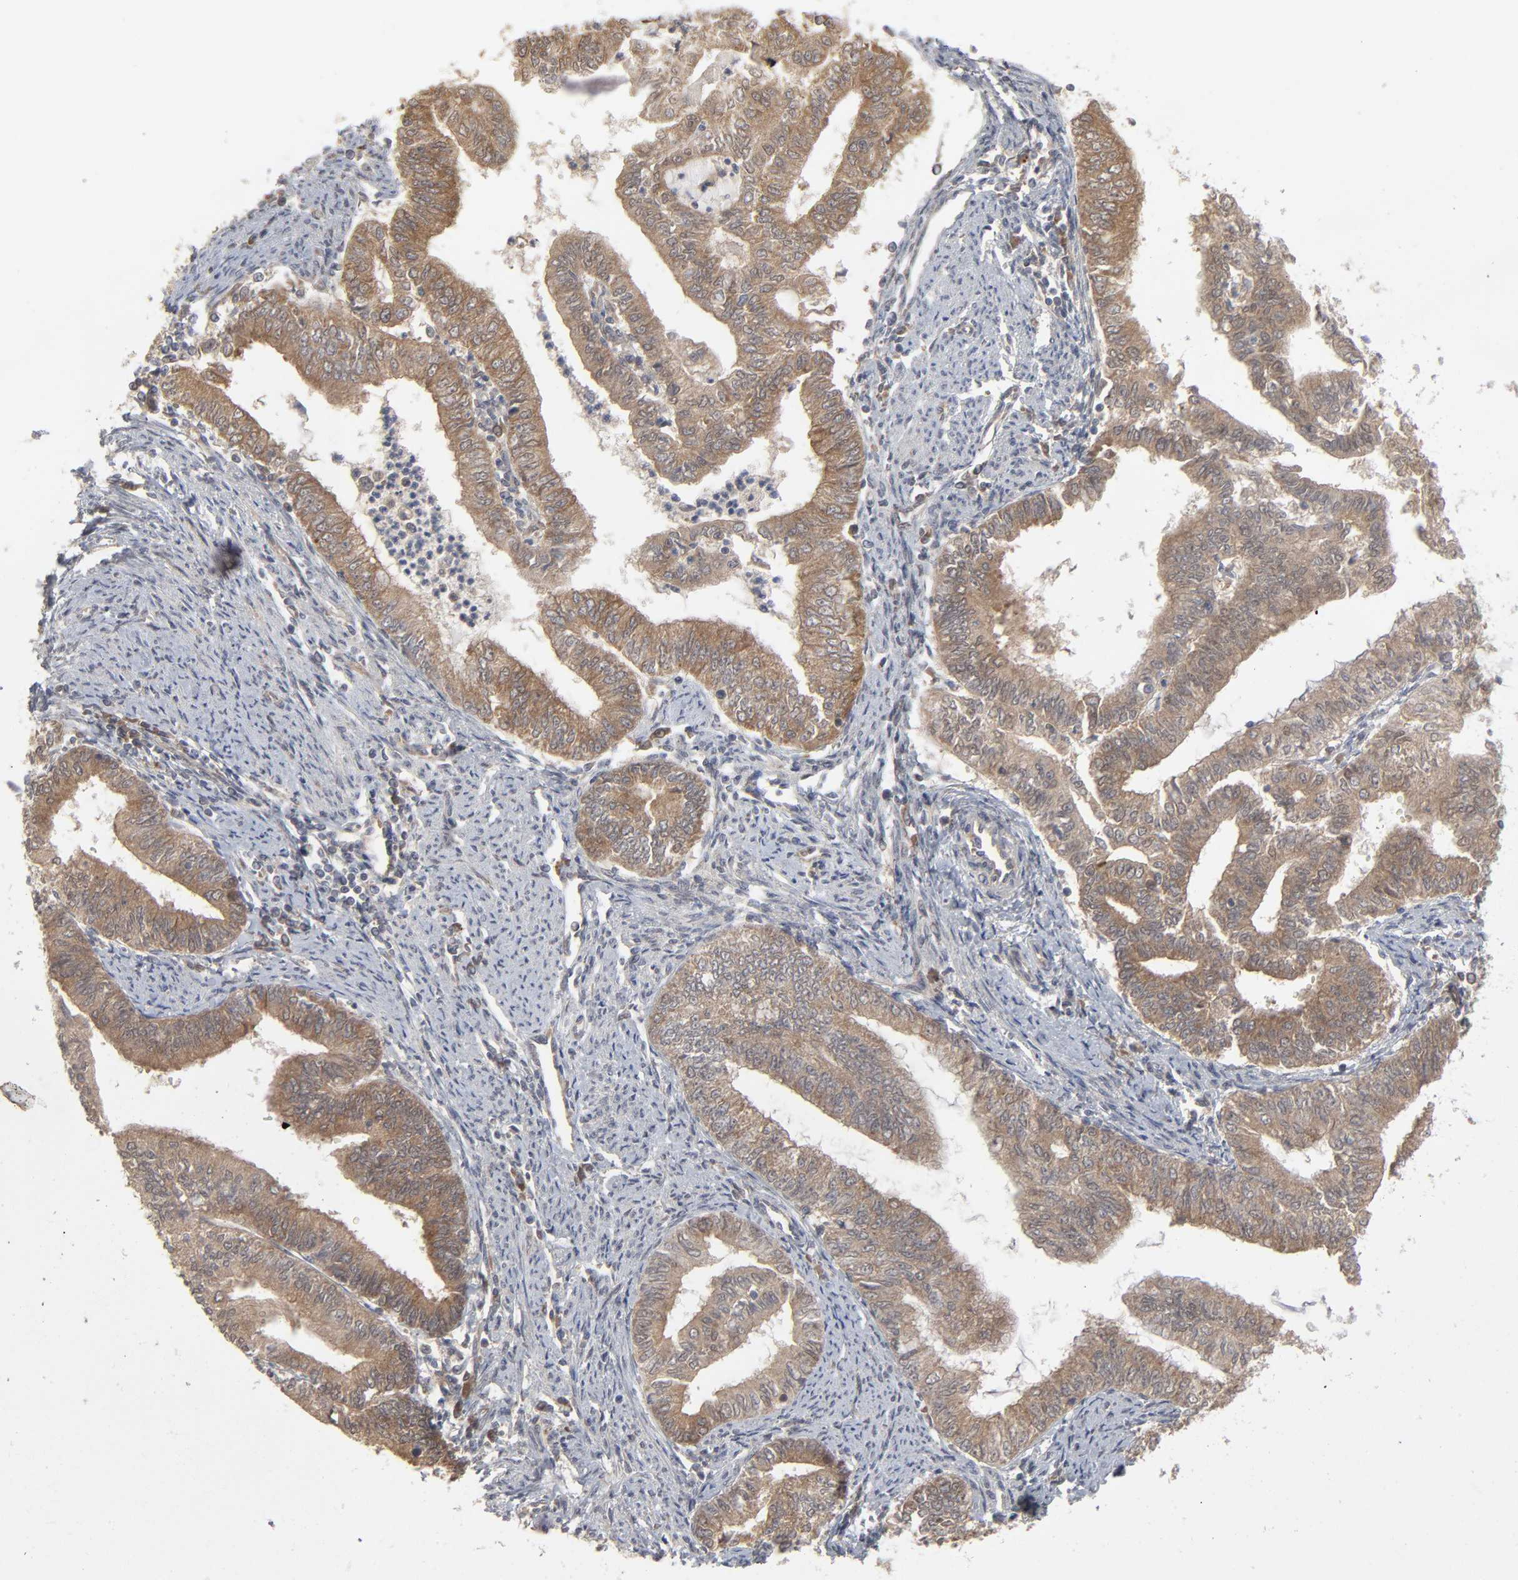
{"staining": {"intensity": "moderate", "quantity": ">75%", "location": "cytoplasmic/membranous"}, "tissue": "endometrial cancer", "cell_type": "Tumor cells", "image_type": "cancer", "snomed": [{"axis": "morphology", "description": "Adenocarcinoma, NOS"}, {"axis": "topography", "description": "Endometrium"}], "caption": "Immunohistochemical staining of adenocarcinoma (endometrial) displays medium levels of moderate cytoplasmic/membranous expression in about >75% of tumor cells.", "gene": "SCFD1", "patient": {"sex": "female", "age": 66}}